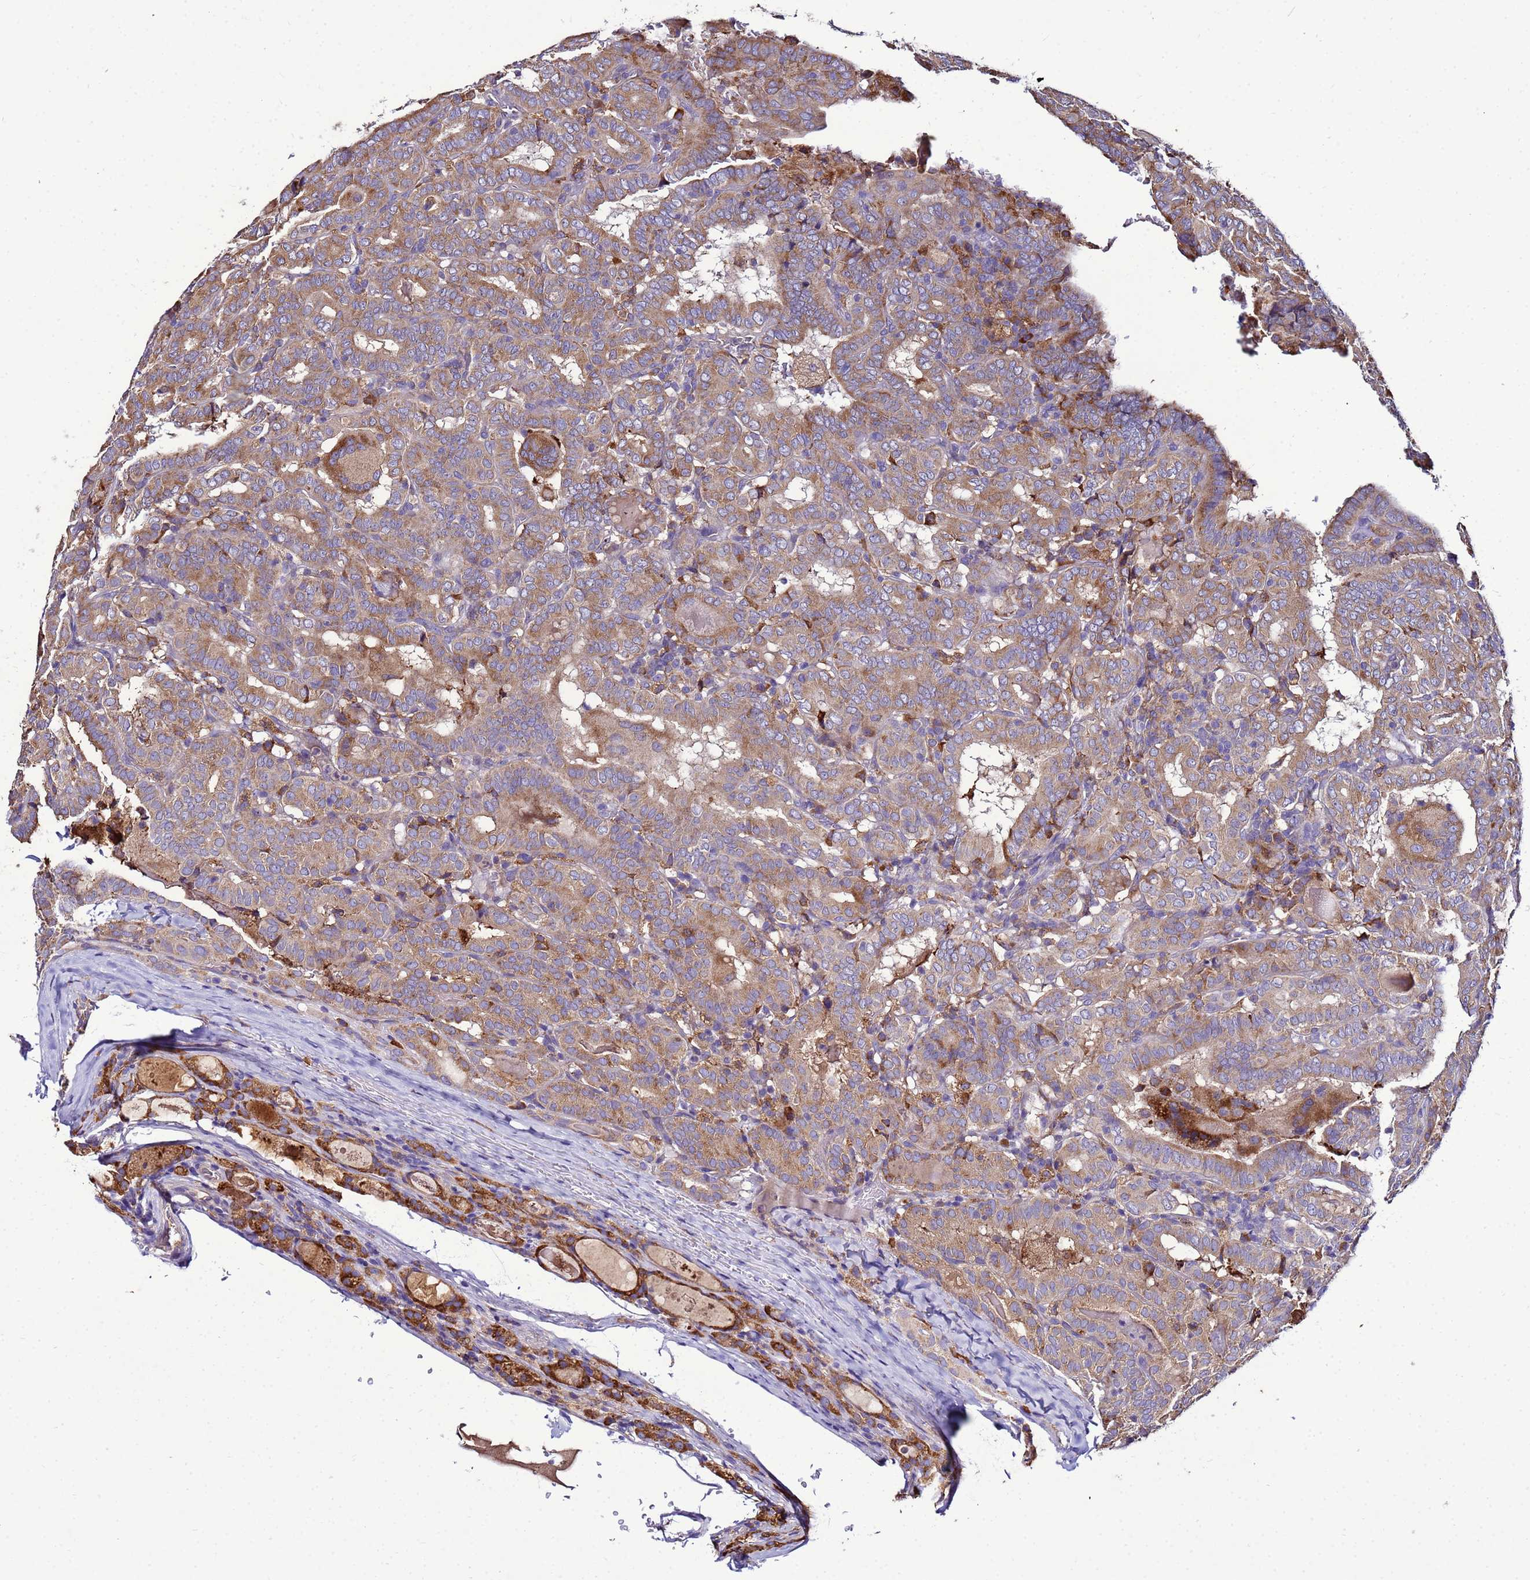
{"staining": {"intensity": "moderate", "quantity": "25%-75%", "location": "cytoplasmic/membranous"}, "tissue": "thyroid cancer", "cell_type": "Tumor cells", "image_type": "cancer", "snomed": [{"axis": "morphology", "description": "Papillary adenocarcinoma, NOS"}, {"axis": "topography", "description": "Thyroid gland"}], "caption": "Tumor cells reveal medium levels of moderate cytoplasmic/membranous positivity in approximately 25%-75% of cells in thyroid cancer (papillary adenocarcinoma).", "gene": "ANTKMT", "patient": {"sex": "female", "age": 72}}